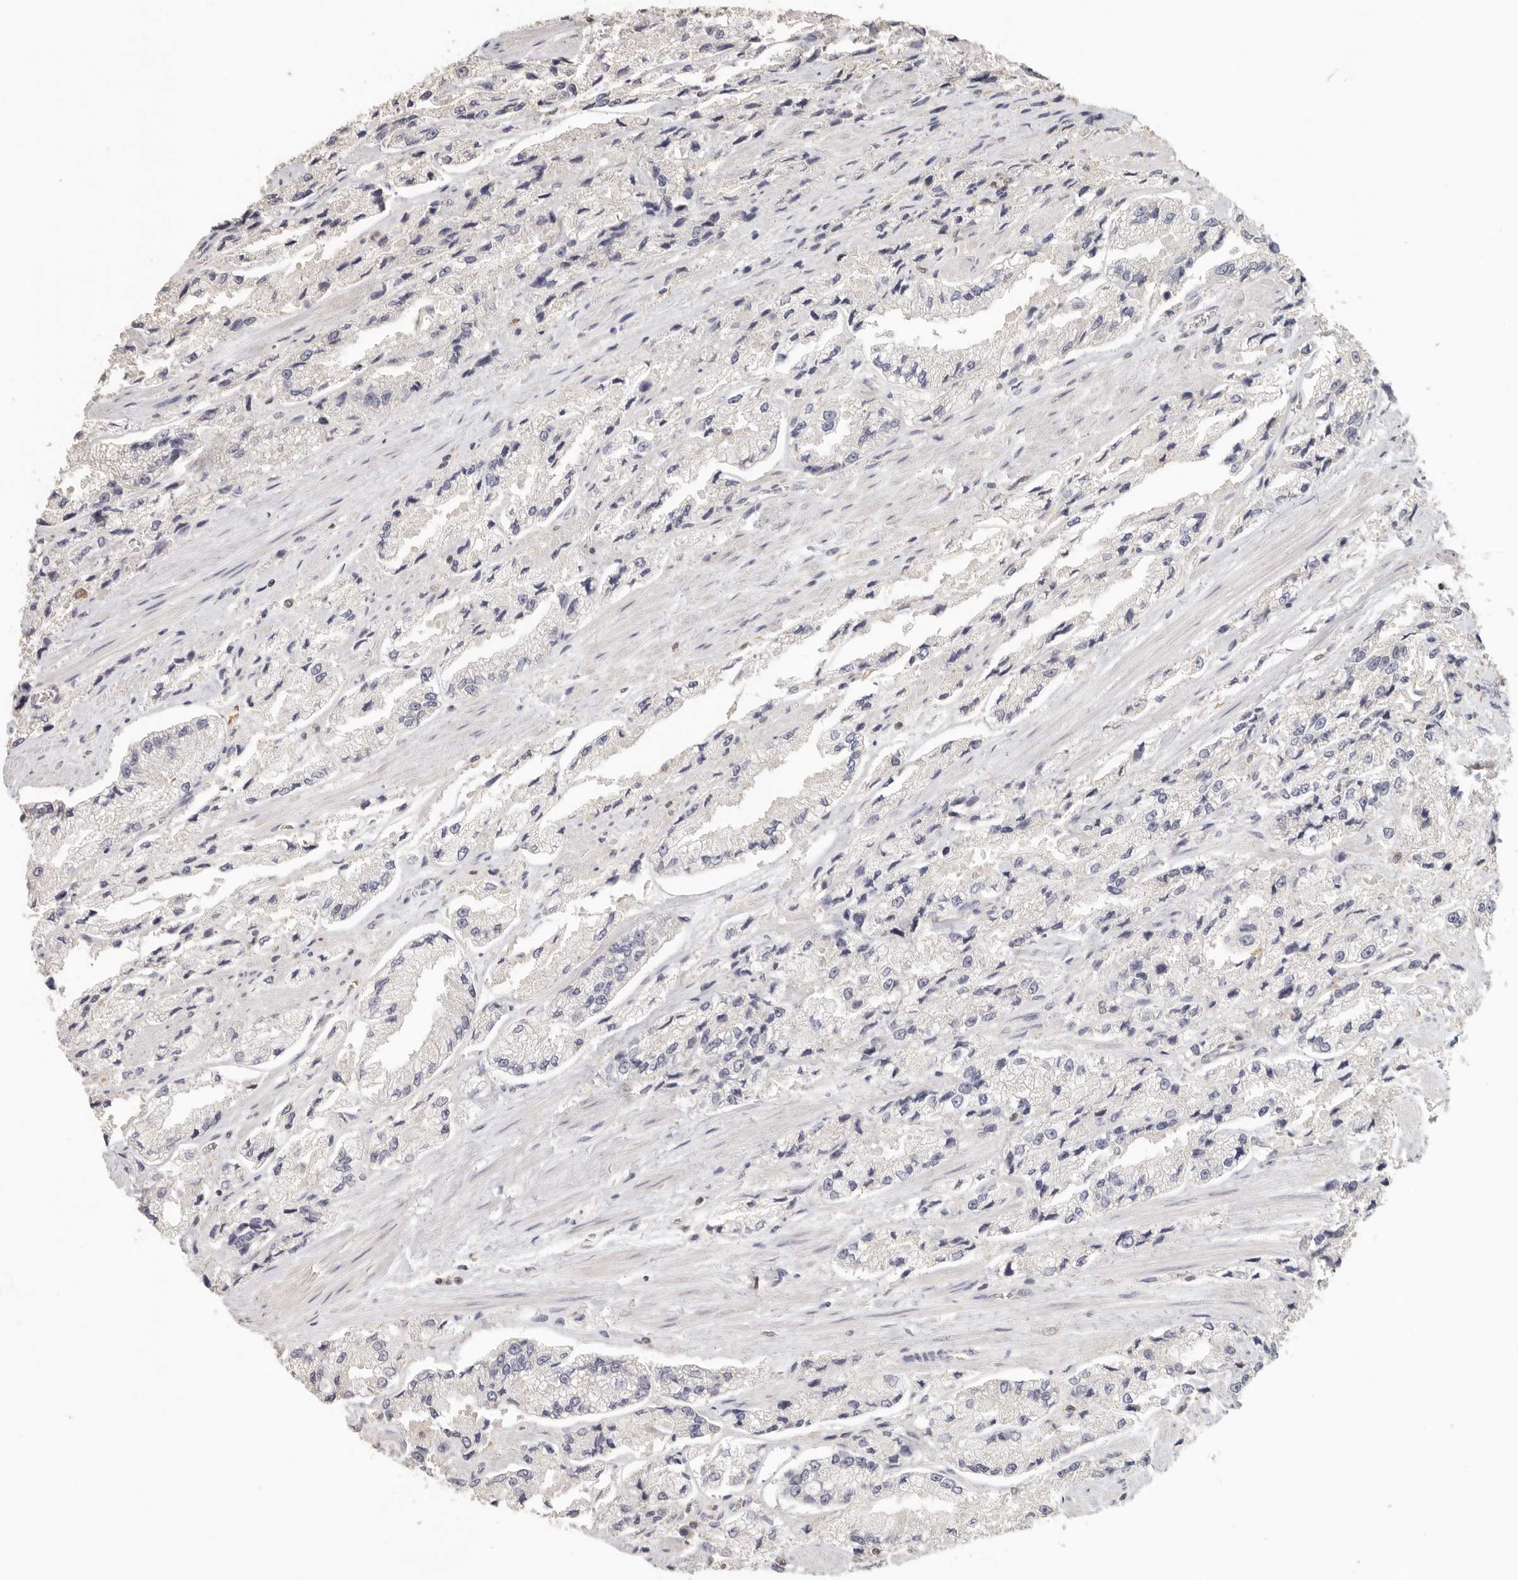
{"staining": {"intensity": "negative", "quantity": "none", "location": "none"}, "tissue": "prostate cancer", "cell_type": "Tumor cells", "image_type": "cancer", "snomed": [{"axis": "morphology", "description": "Adenocarcinoma, High grade"}, {"axis": "topography", "description": "Prostate"}], "caption": "Tumor cells are negative for brown protein staining in high-grade adenocarcinoma (prostate). The staining was performed using DAB to visualize the protein expression in brown, while the nuclei were stained in blue with hematoxylin (Magnification: 20x).", "gene": "CSK", "patient": {"sex": "male", "age": 58}}